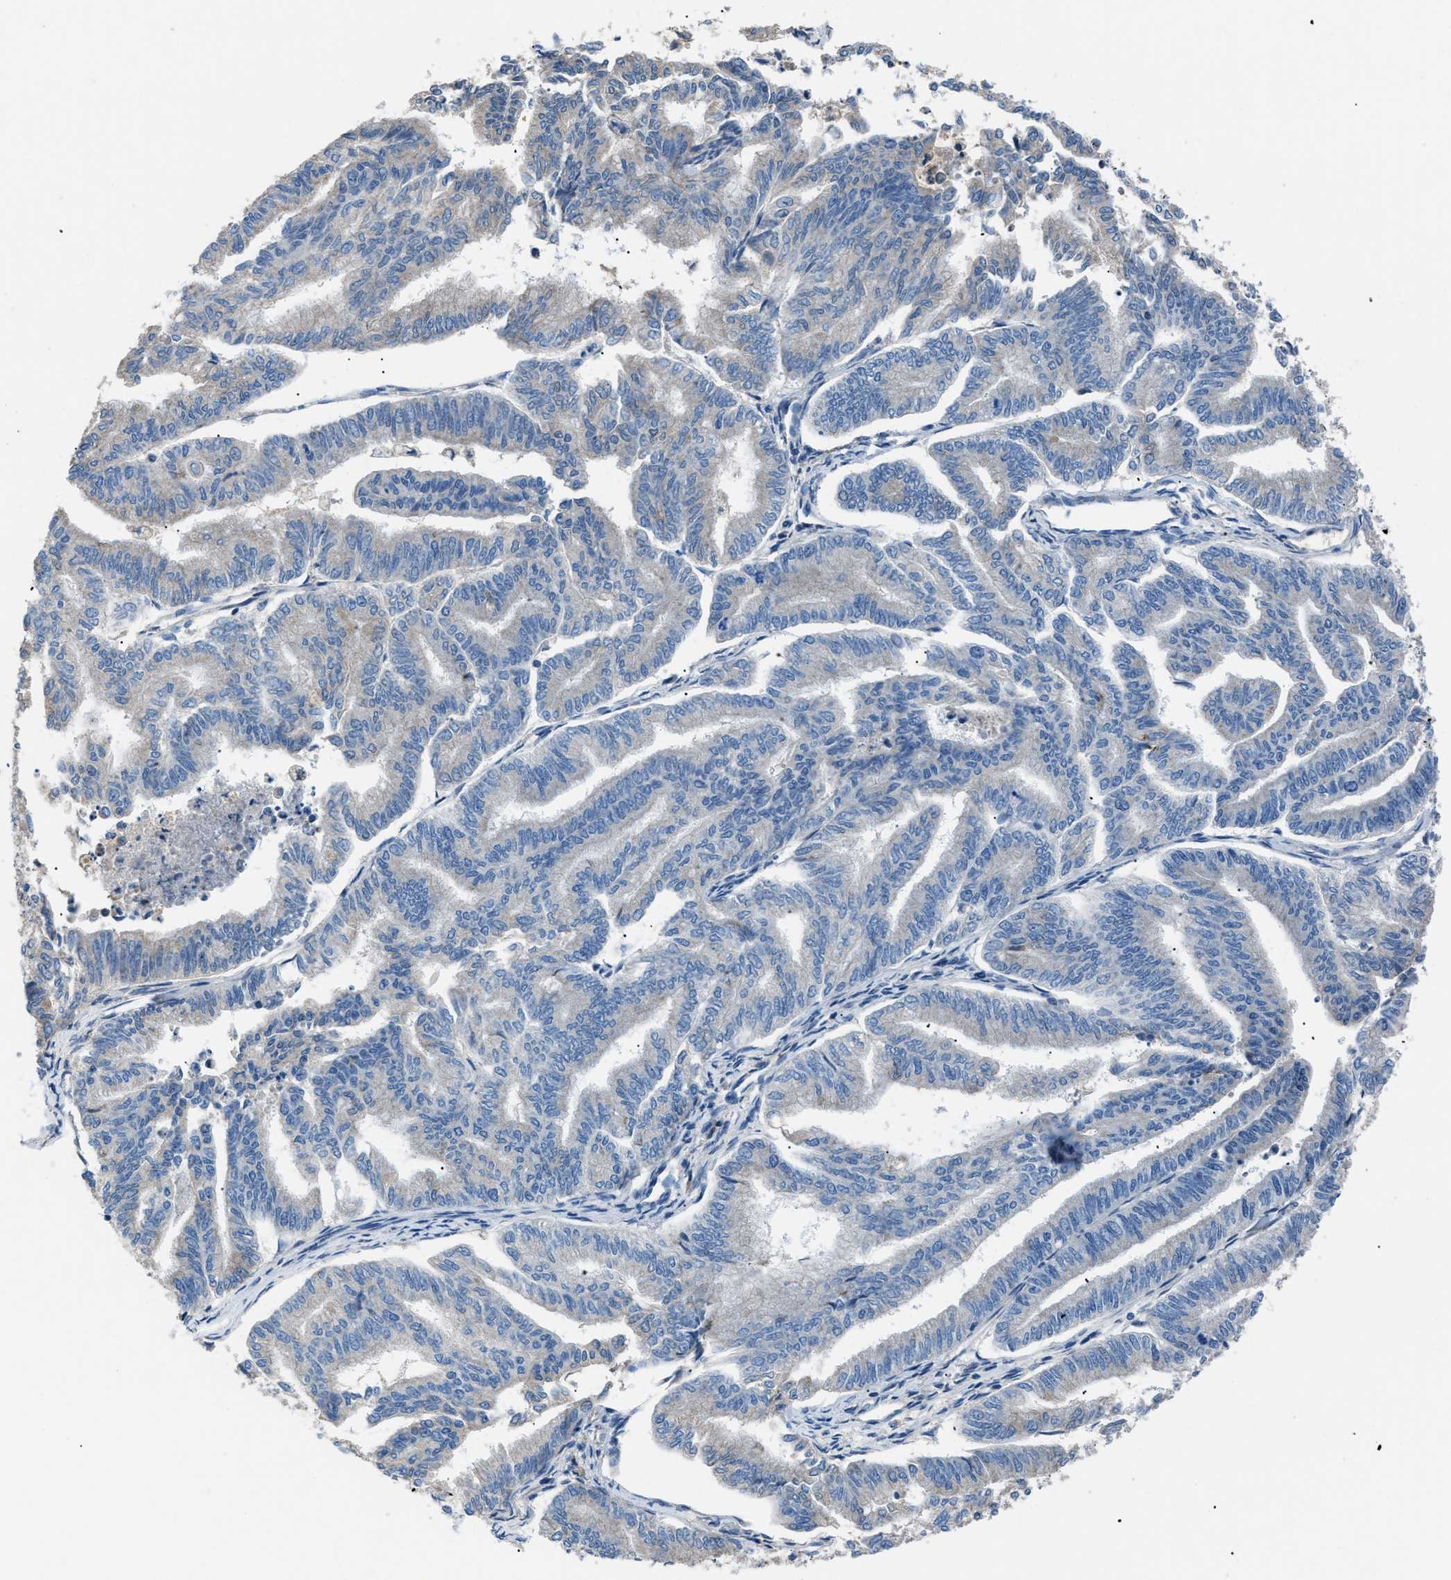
{"staining": {"intensity": "negative", "quantity": "none", "location": "none"}, "tissue": "endometrial cancer", "cell_type": "Tumor cells", "image_type": "cancer", "snomed": [{"axis": "morphology", "description": "Adenocarcinoma, NOS"}, {"axis": "topography", "description": "Endometrium"}], "caption": "High power microscopy histopathology image of an immunohistochemistry histopathology image of endometrial cancer (adenocarcinoma), revealing no significant expression in tumor cells.", "gene": "SGCZ", "patient": {"sex": "female", "age": 79}}